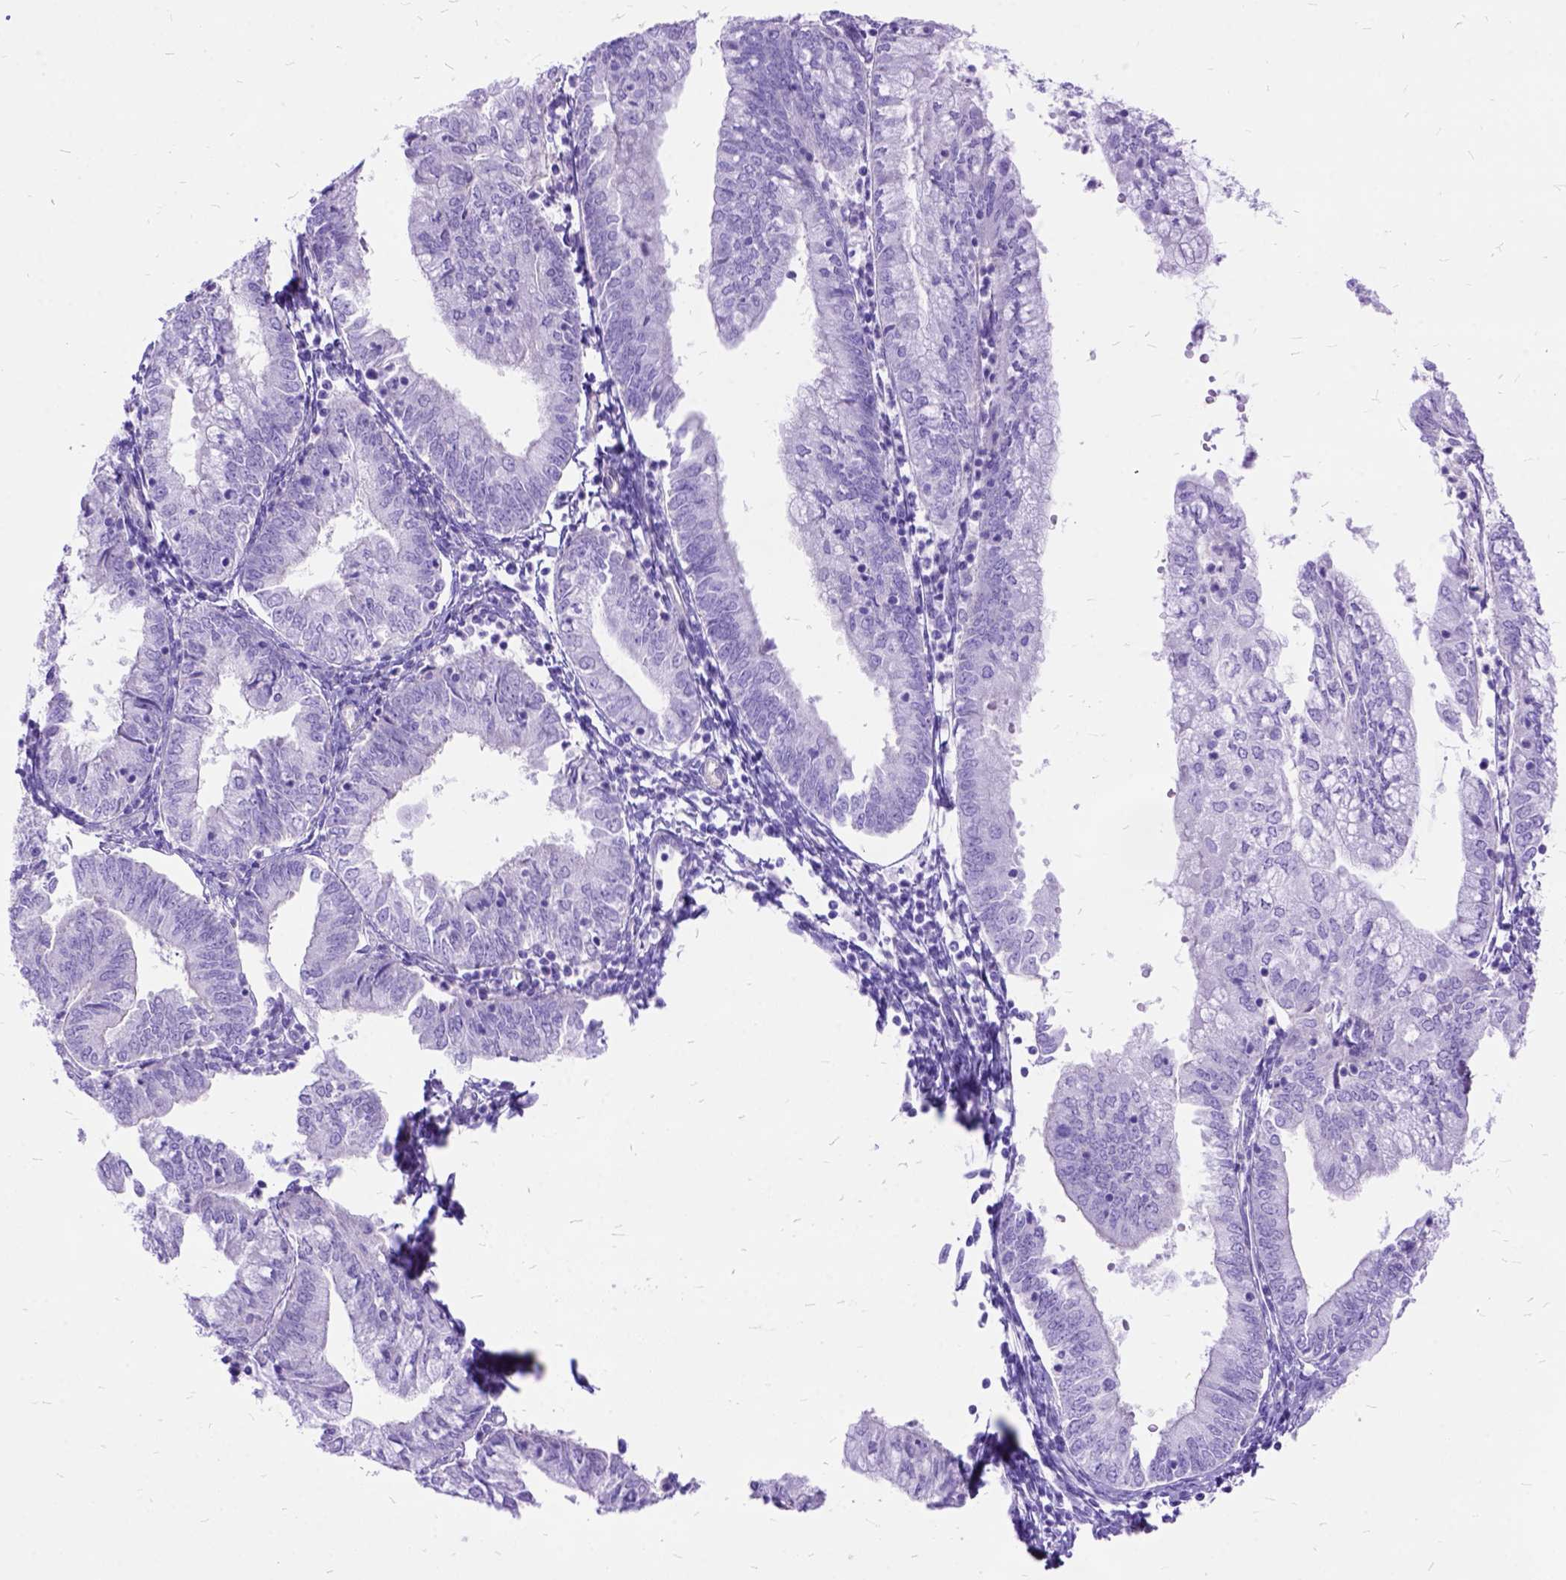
{"staining": {"intensity": "negative", "quantity": "none", "location": "none"}, "tissue": "endometrial cancer", "cell_type": "Tumor cells", "image_type": "cancer", "snomed": [{"axis": "morphology", "description": "Adenocarcinoma, NOS"}, {"axis": "topography", "description": "Endometrium"}], "caption": "High magnification brightfield microscopy of endometrial cancer (adenocarcinoma) stained with DAB (brown) and counterstained with hematoxylin (blue): tumor cells show no significant expression.", "gene": "ARL9", "patient": {"sex": "female", "age": 55}}